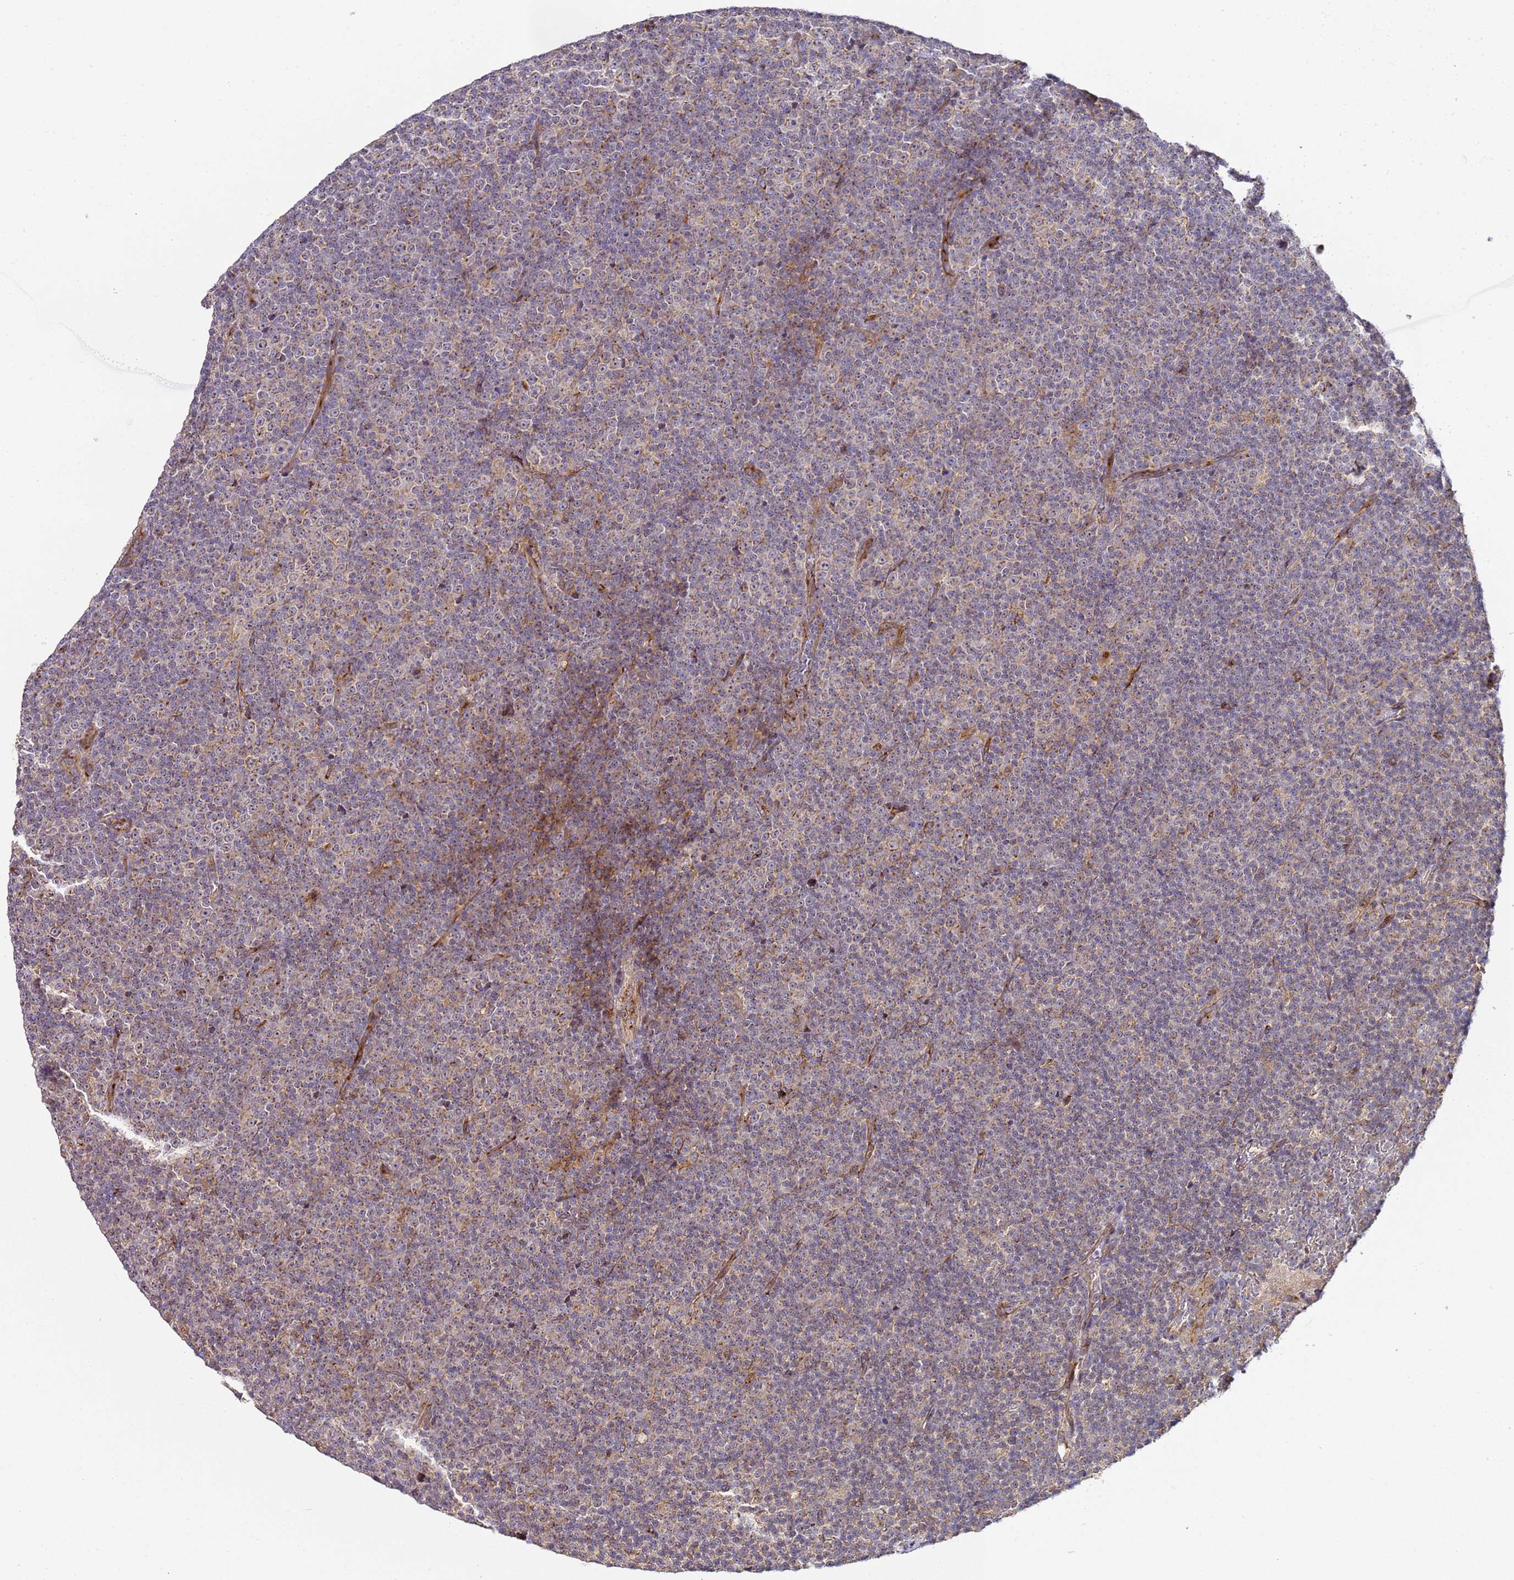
{"staining": {"intensity": "weak", "quantity": "<25%", "location": "cytoplasmic/membranous"}, "tissue": "lymphoma", "cell_type": "Tumor cells", "image_type": "cancer", "snomed": [{"axis": "morphology", "description": "Malignant lymphoma, non-Hodgkin's type, Low grade"}, {"axis": "topography", "description": "Lymph node"}], "caption": "Tumor cells are negative for brown protein staining in malignant lymphoma, non-Hodgkin's type (low-grade). (Stains: DAB immunohistochemistry (IHC) with hematoxylin counter stain, Microscopy: brightfield microscopy at high magnification).", "gene": "MRPL49", "patient": {"sex": "female", "age": 67}}